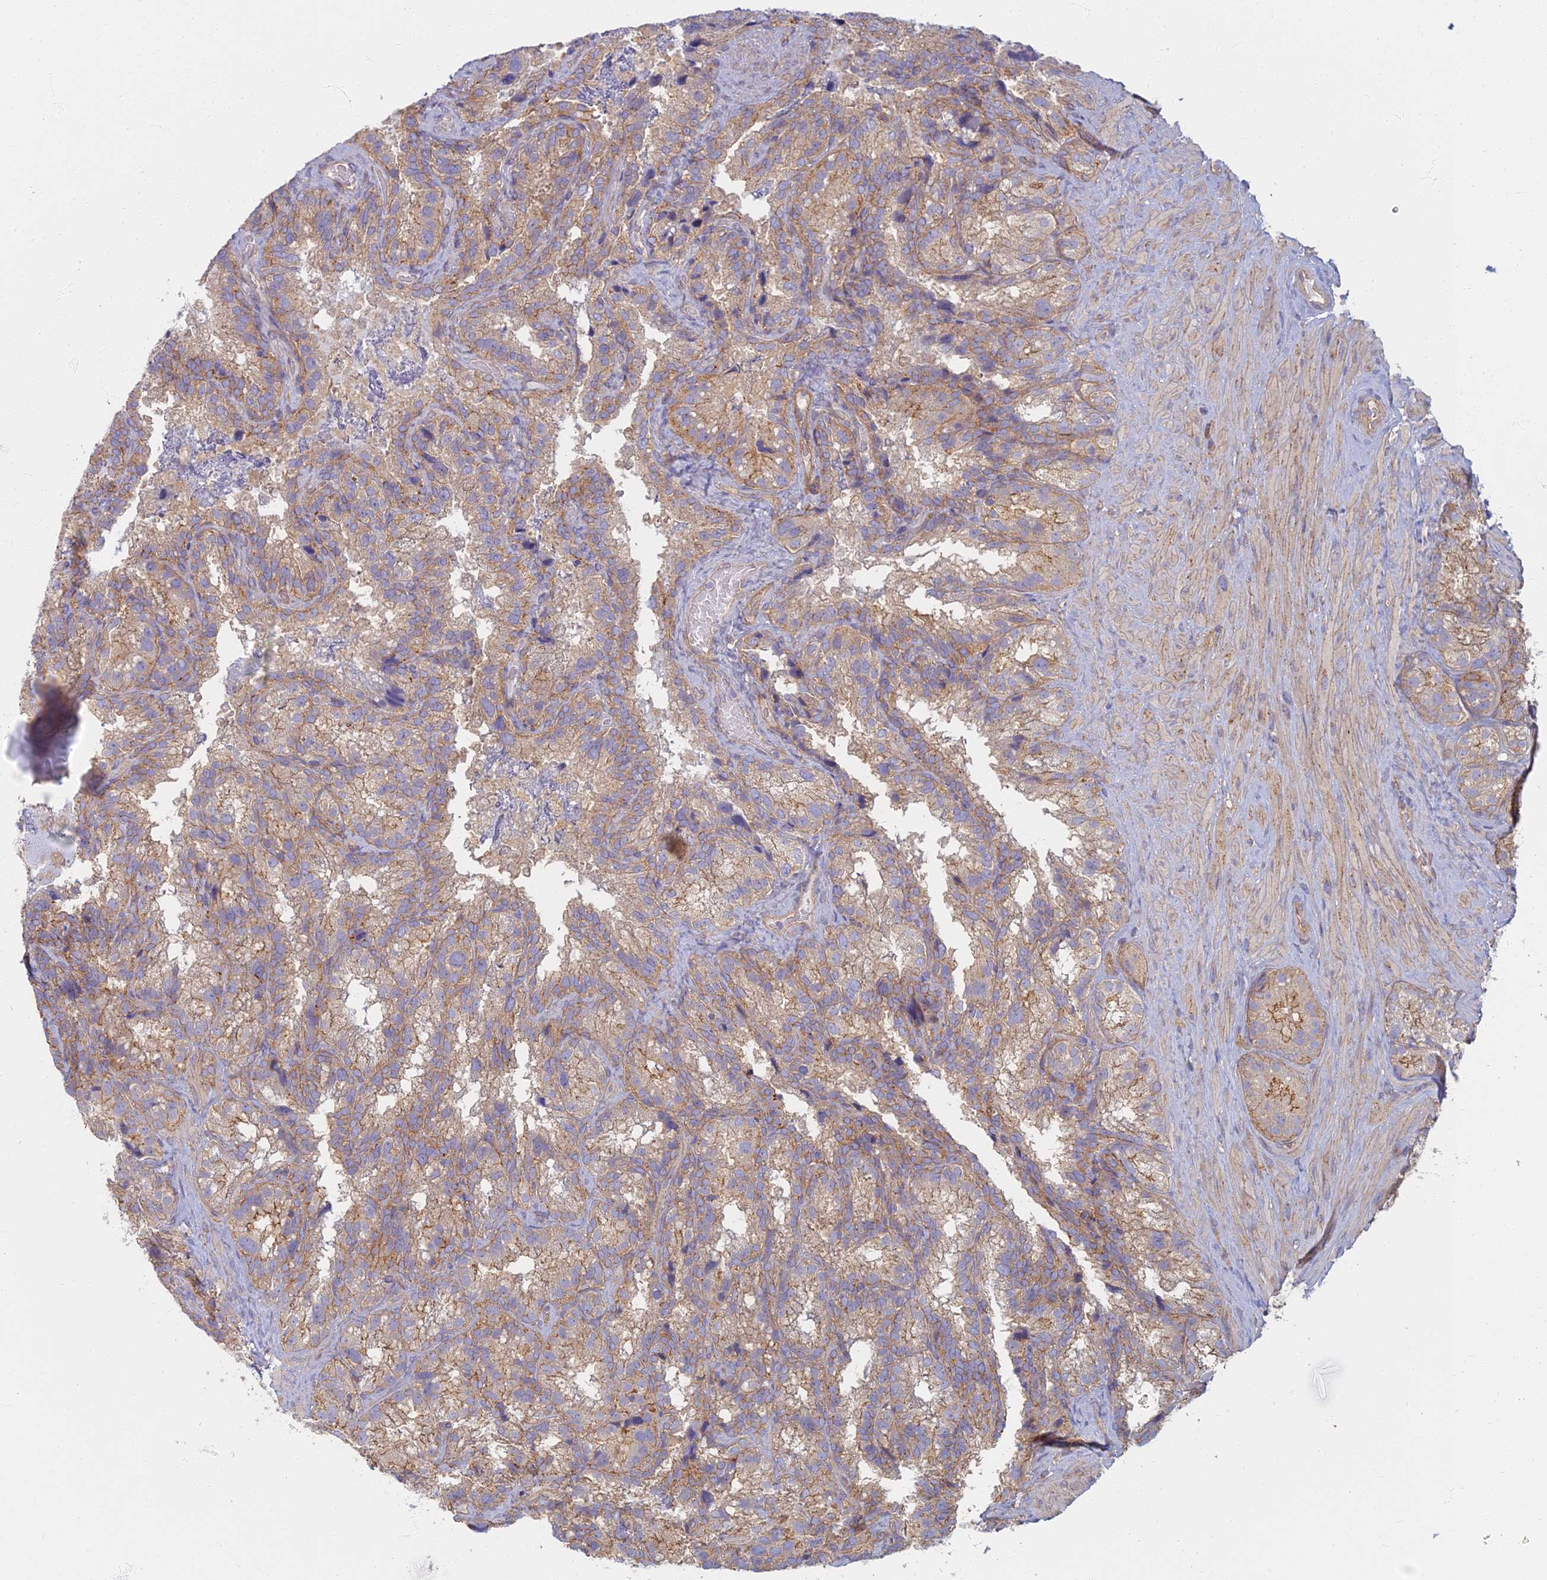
{"staining": {"intensity": "weak", "quantity": ">75%", "location": "cytoplasmic/membranous"}, "tissue": "seminal vesicle", "cell_type": "Glandular cells", "image_type": "normal", "snomed": [{"axis": "morphology", "description": "Normal tissue, NOS"}, {"axis": "topography", "description": "Seminal veicle"}], "caption": "Glandular cells demonstrate low levels of weak cytoplasmic/membranous expression in approximately >75% of cells in normal human seminal vesicle. Using DAB (brown) and hematoxylin (blue) stains, captured at high magnification using brightfield microscopy.", "gene": "RBSN", "patient": {"sex": "male", "age": 58}}